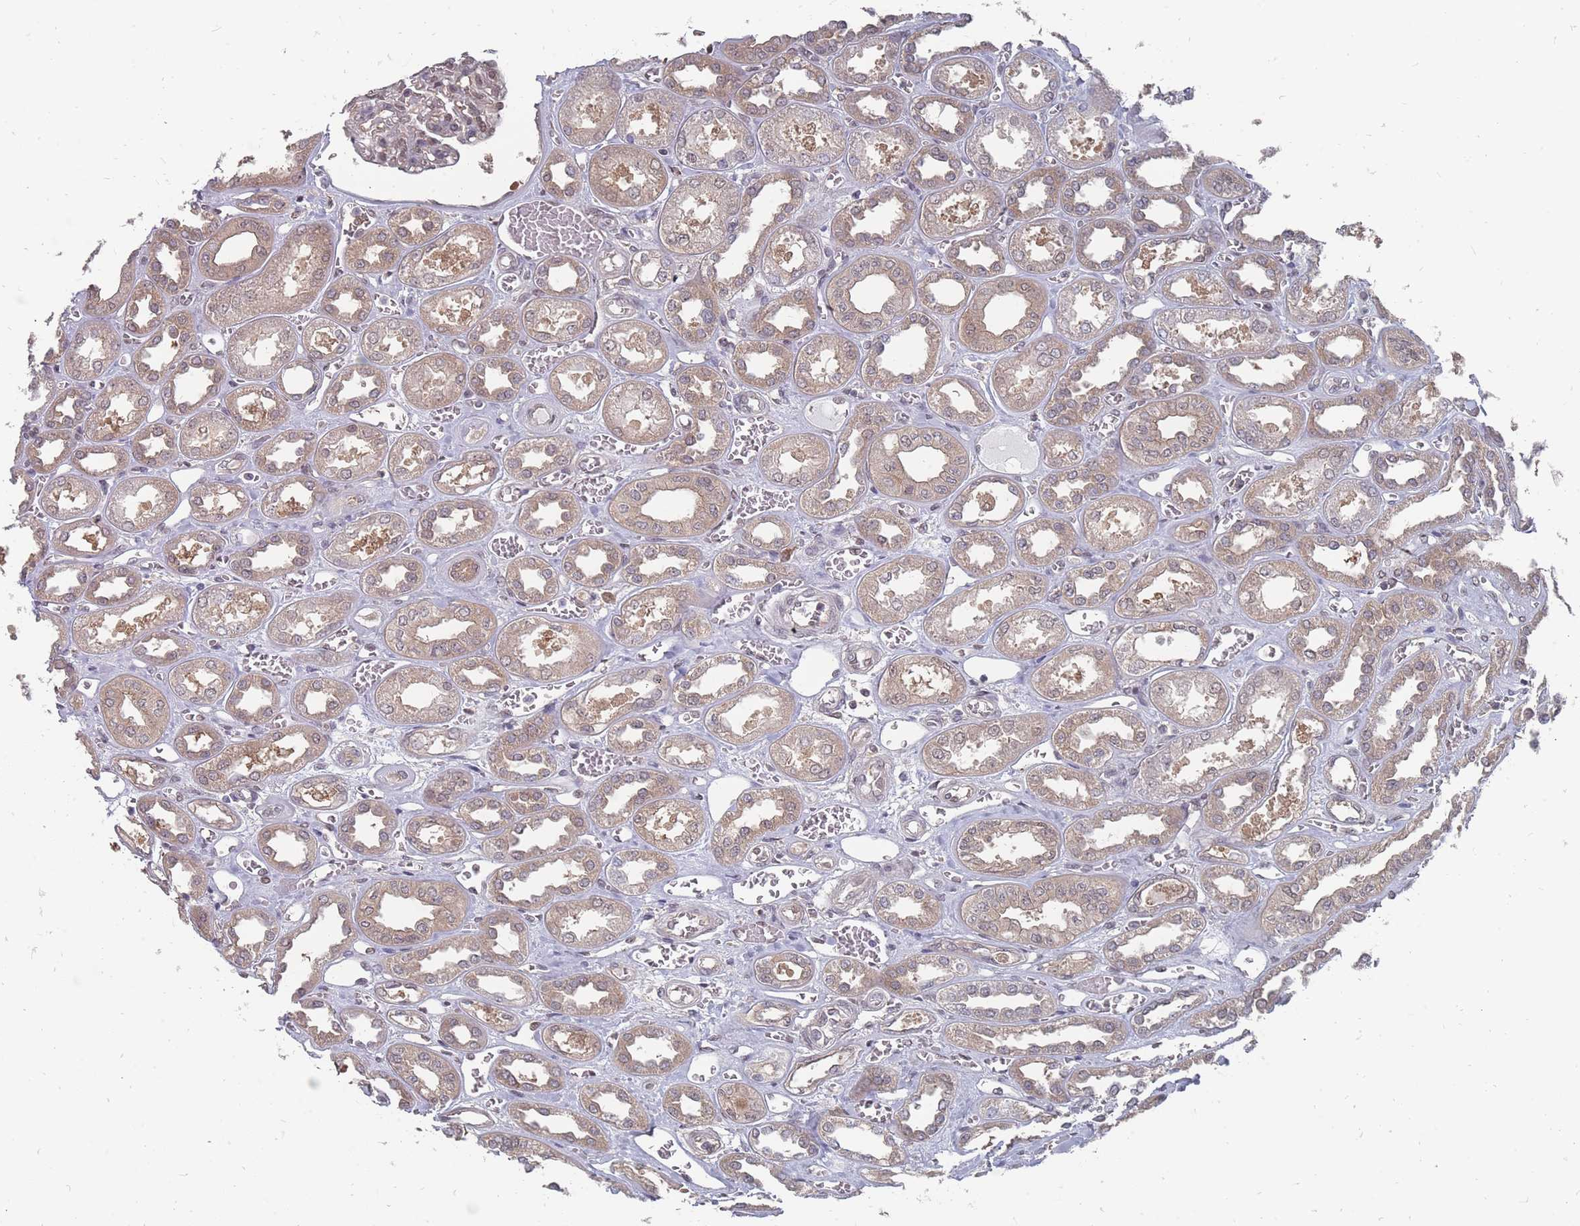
{"staining": {"intensity": "weak", "quantity": "25%-75%", "location": "nuclear"}, "tissue": "kidney", "cell_type": "Cells in glomeruli", "image_type": "normal", "snomed": [{"axis": "morphology", "description": "Normal tissue, NOS"}, {"axis": "morphology", "description": "Adenocarcinoma, NOS"}, {"axis": "topography", "description": "Kidney"}], "caption": "A histopathology image showing weak nuclear staining in about 25%-75% of cells in glomeruli in unremarkable kidney, as visualized by brown immunohistochemical staining.", "gene": "NKD1", "patient": {"sex": "female", "age": 68}}